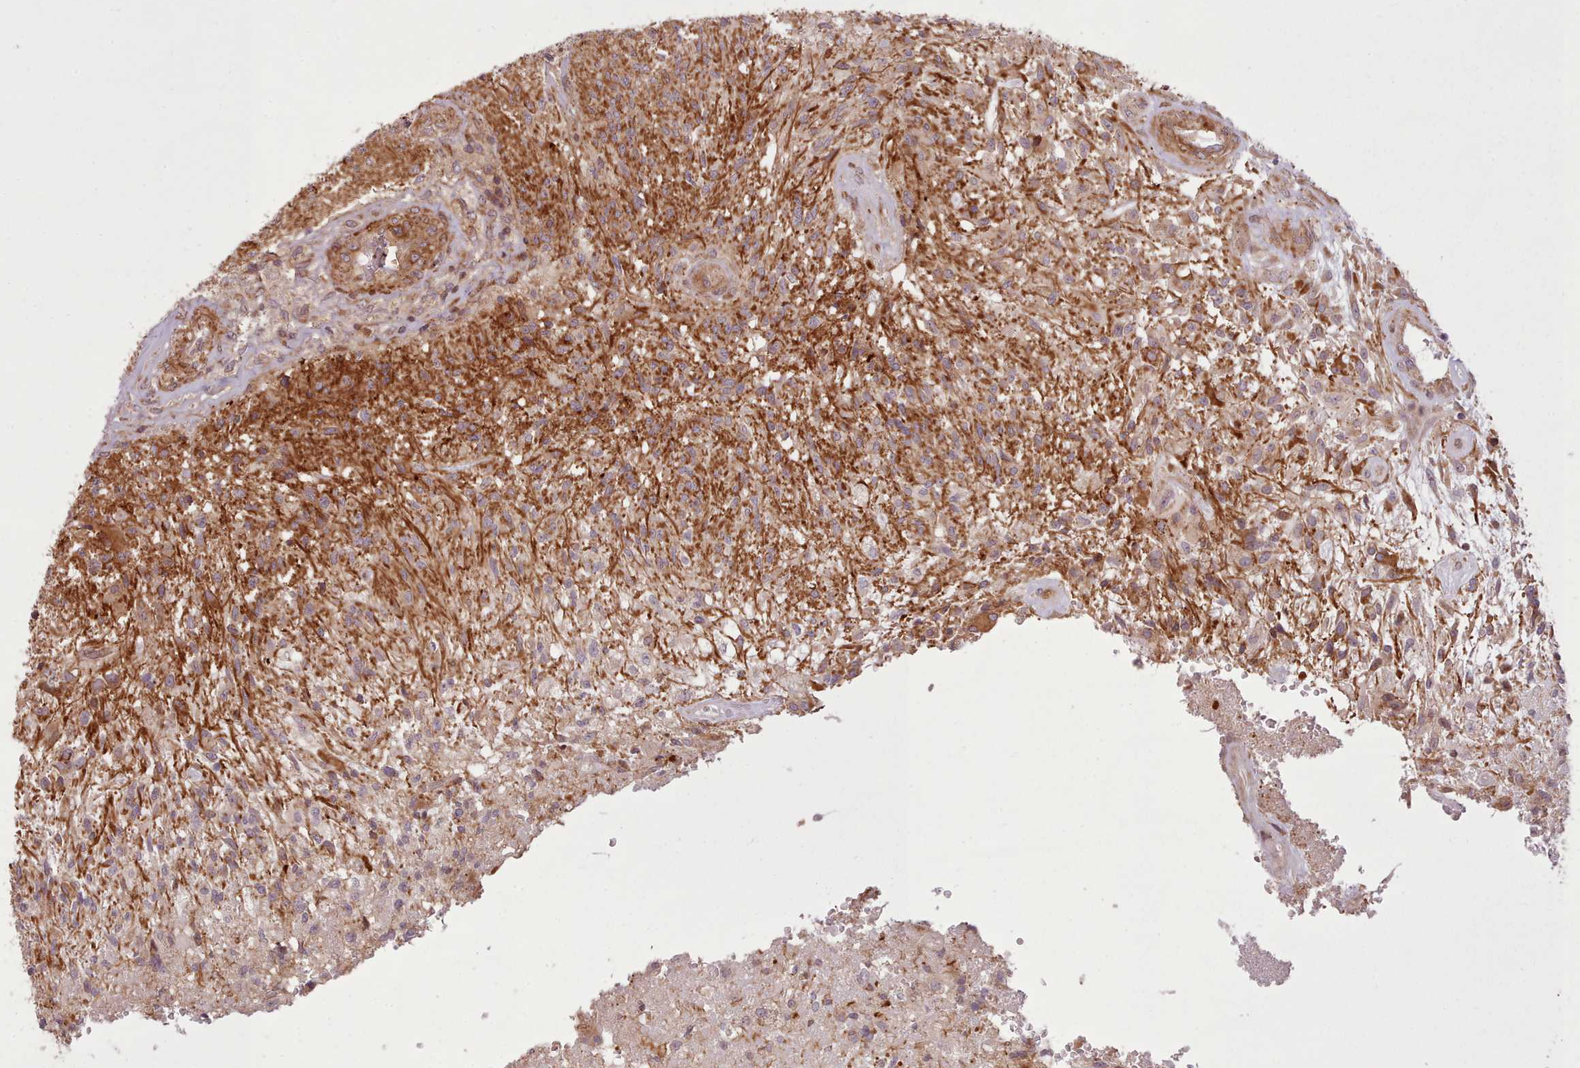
{"staining": {"intensity": "strong", "quantity": "25%-75%", "location": "cytoplasmic/membranous"}, "tissue": "glioma", "cell_type": "Tumor cells", "image_type": "cancer", "snomed": [{"axis": "morphology", "description": "Glioma, malignant, High grade"}, {"axis": "topography", "description": "Brain"}], "caption": "Brown immunohistochemical staining in human glioma exhibits strong cytoplasmic/membranous expression in approximately 25%-75% of tumor cells.", "gene": "NLRP7", "patient": {"sex": "male", "age": 56}}